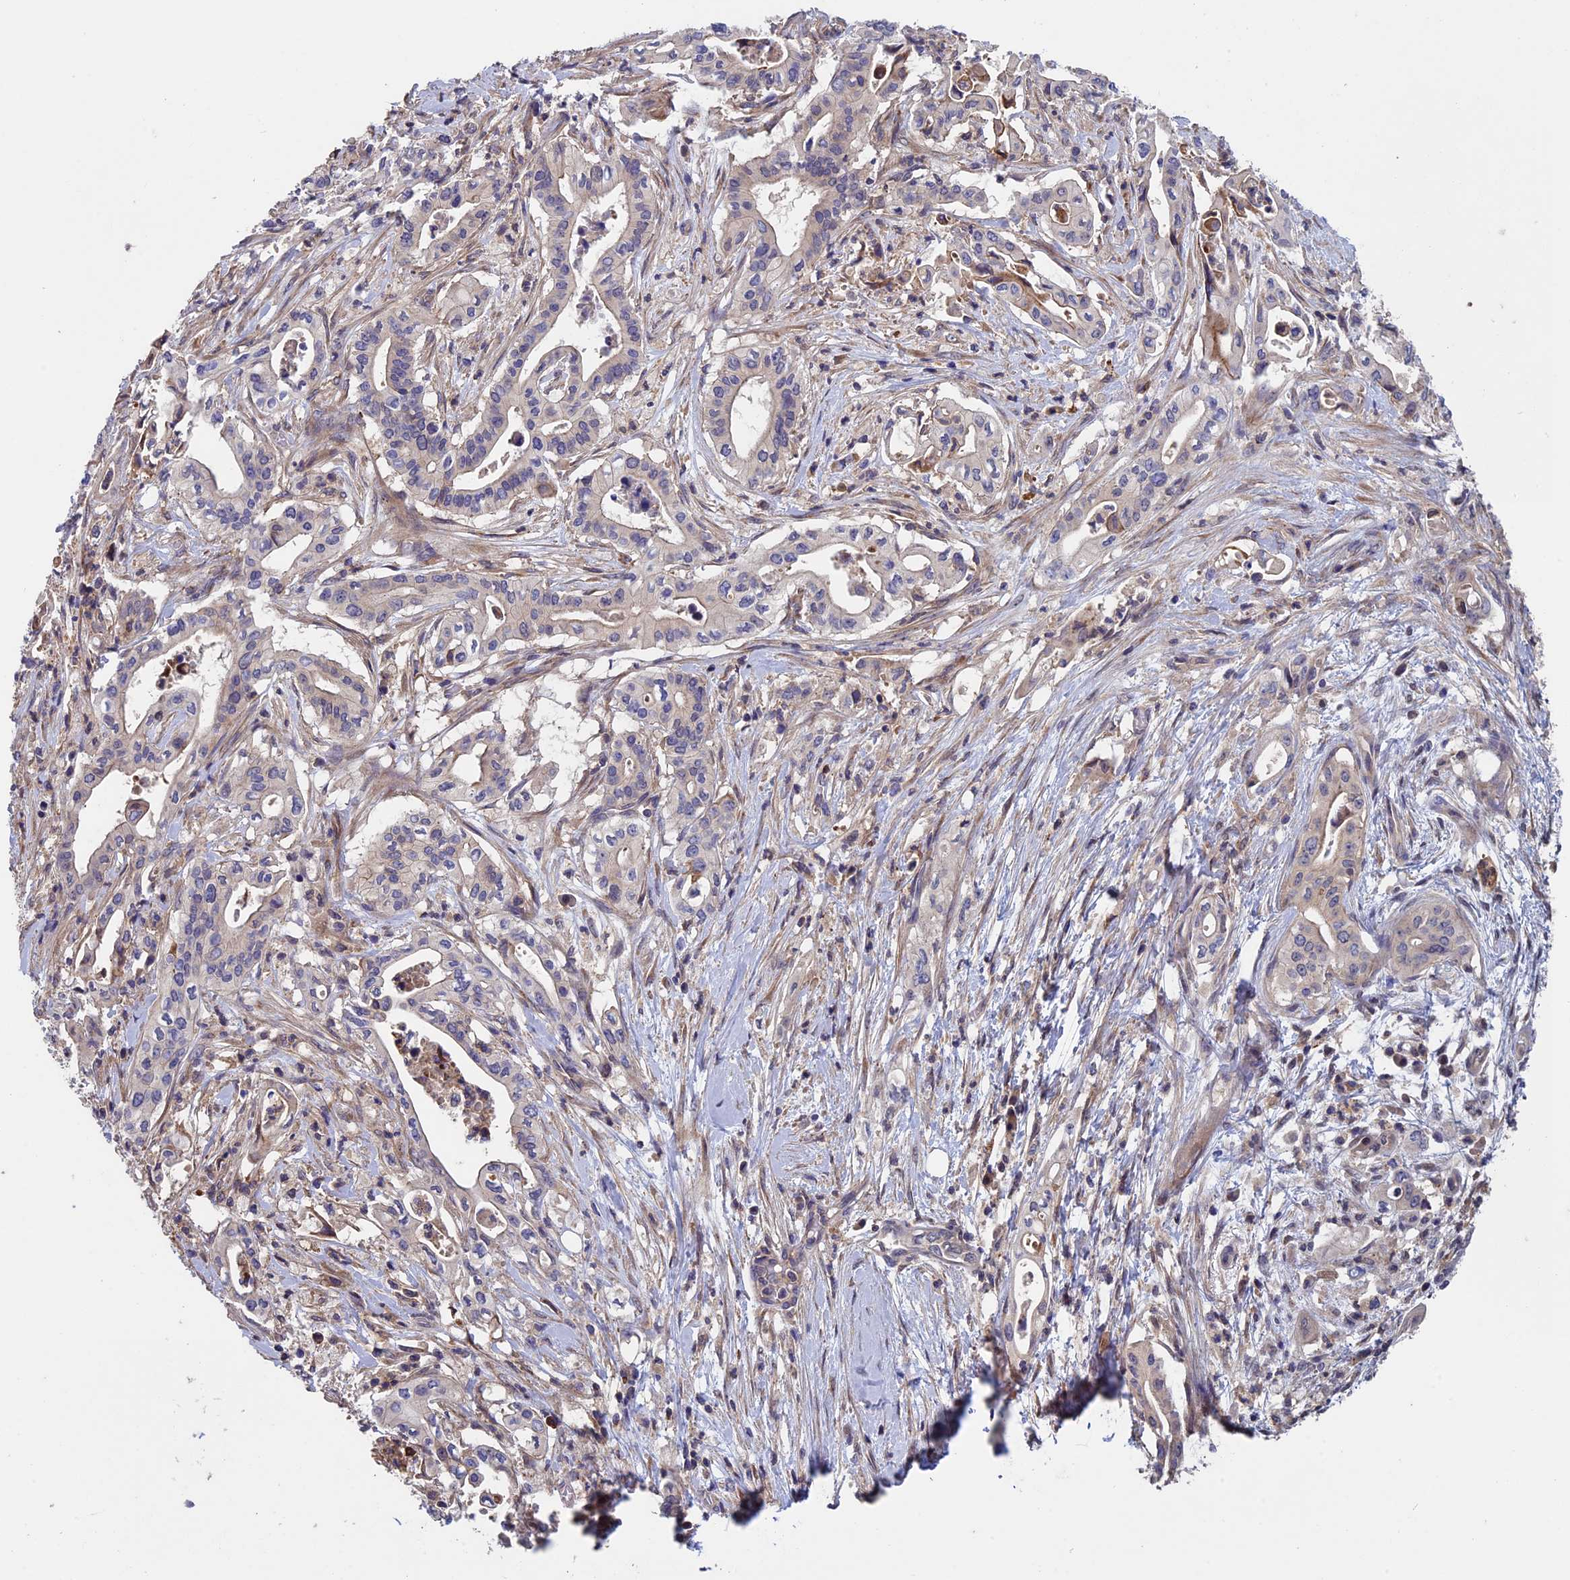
{"staining": {"intensity": "negative", "quantity": "none", "location": "none"}, "tissue": "pancreatic cancer", "cell_type": "Tumor cells", "image_type": "cancer", "snomed": [{"axis": "morphology", "description": "Adenocarcinoma, NOS"}, {"axis": "topography", "description": "Pancreas"}], "caption": "A photomicrograph of pancreatic cancer (adenocarcinoma) stained for a protein displays no brown staining in tumor cells.", "gene": "LCMT1", "patient": {"sex": "female", "age": 77}}